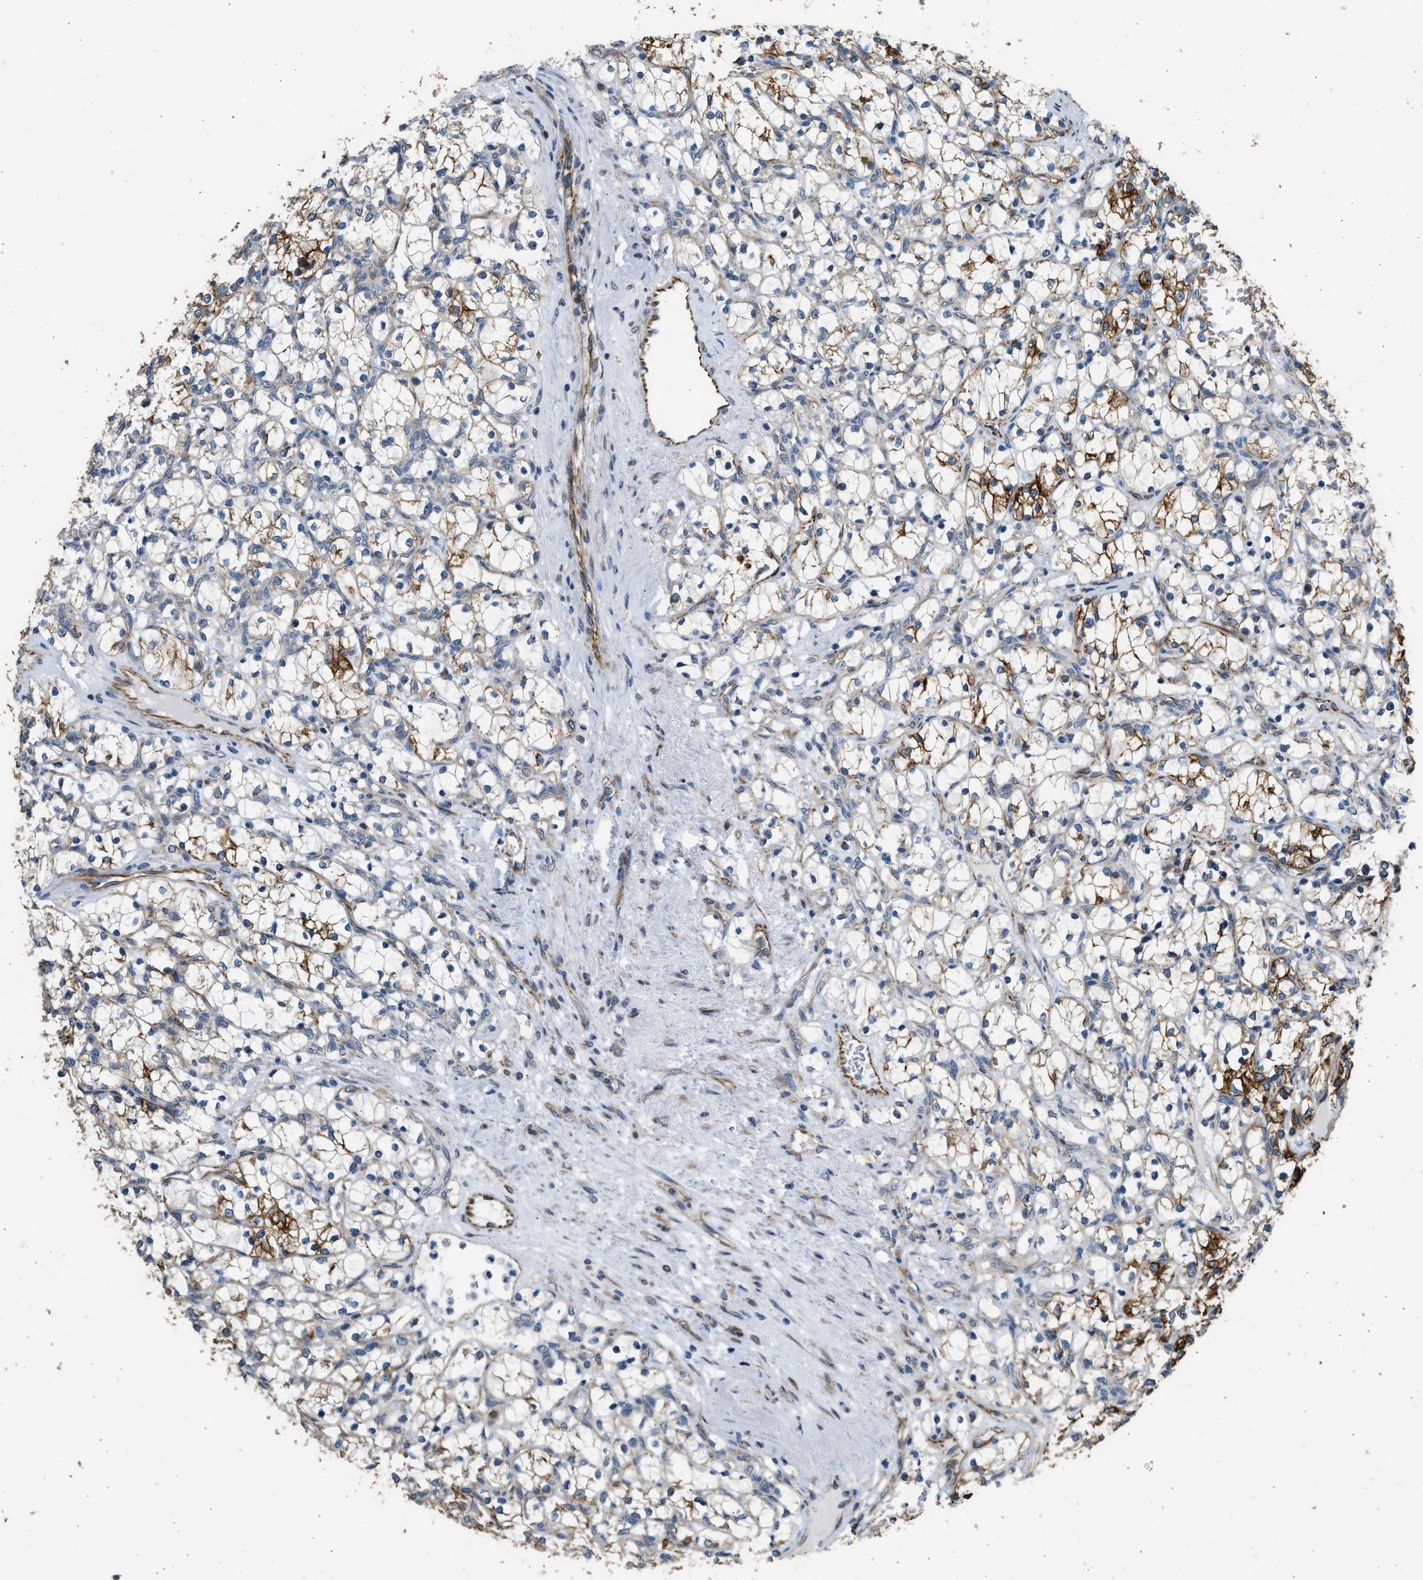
{"staining": {"intensity": "strong", "quantity": "25%-75%", "location": "cytoplasmic/membranous"}, "tissue": "renal cancer", "cell_type": "Tumor cells", "image_type": "cancer", "snomed": [{"axis": "morphology", "description": "Adenocarcinoma, NOS"}, {"axis": "topography", "description": "Kidney"}], "caption": "Brown immunohistochemical staining in human adenocarcinoma (renal) demonstrates strong cytoplasmic/membranous expression in about 25%-75% of tumor cells.", "gene": "PCLO", "patient": {"sex": "female", "age": 69}}